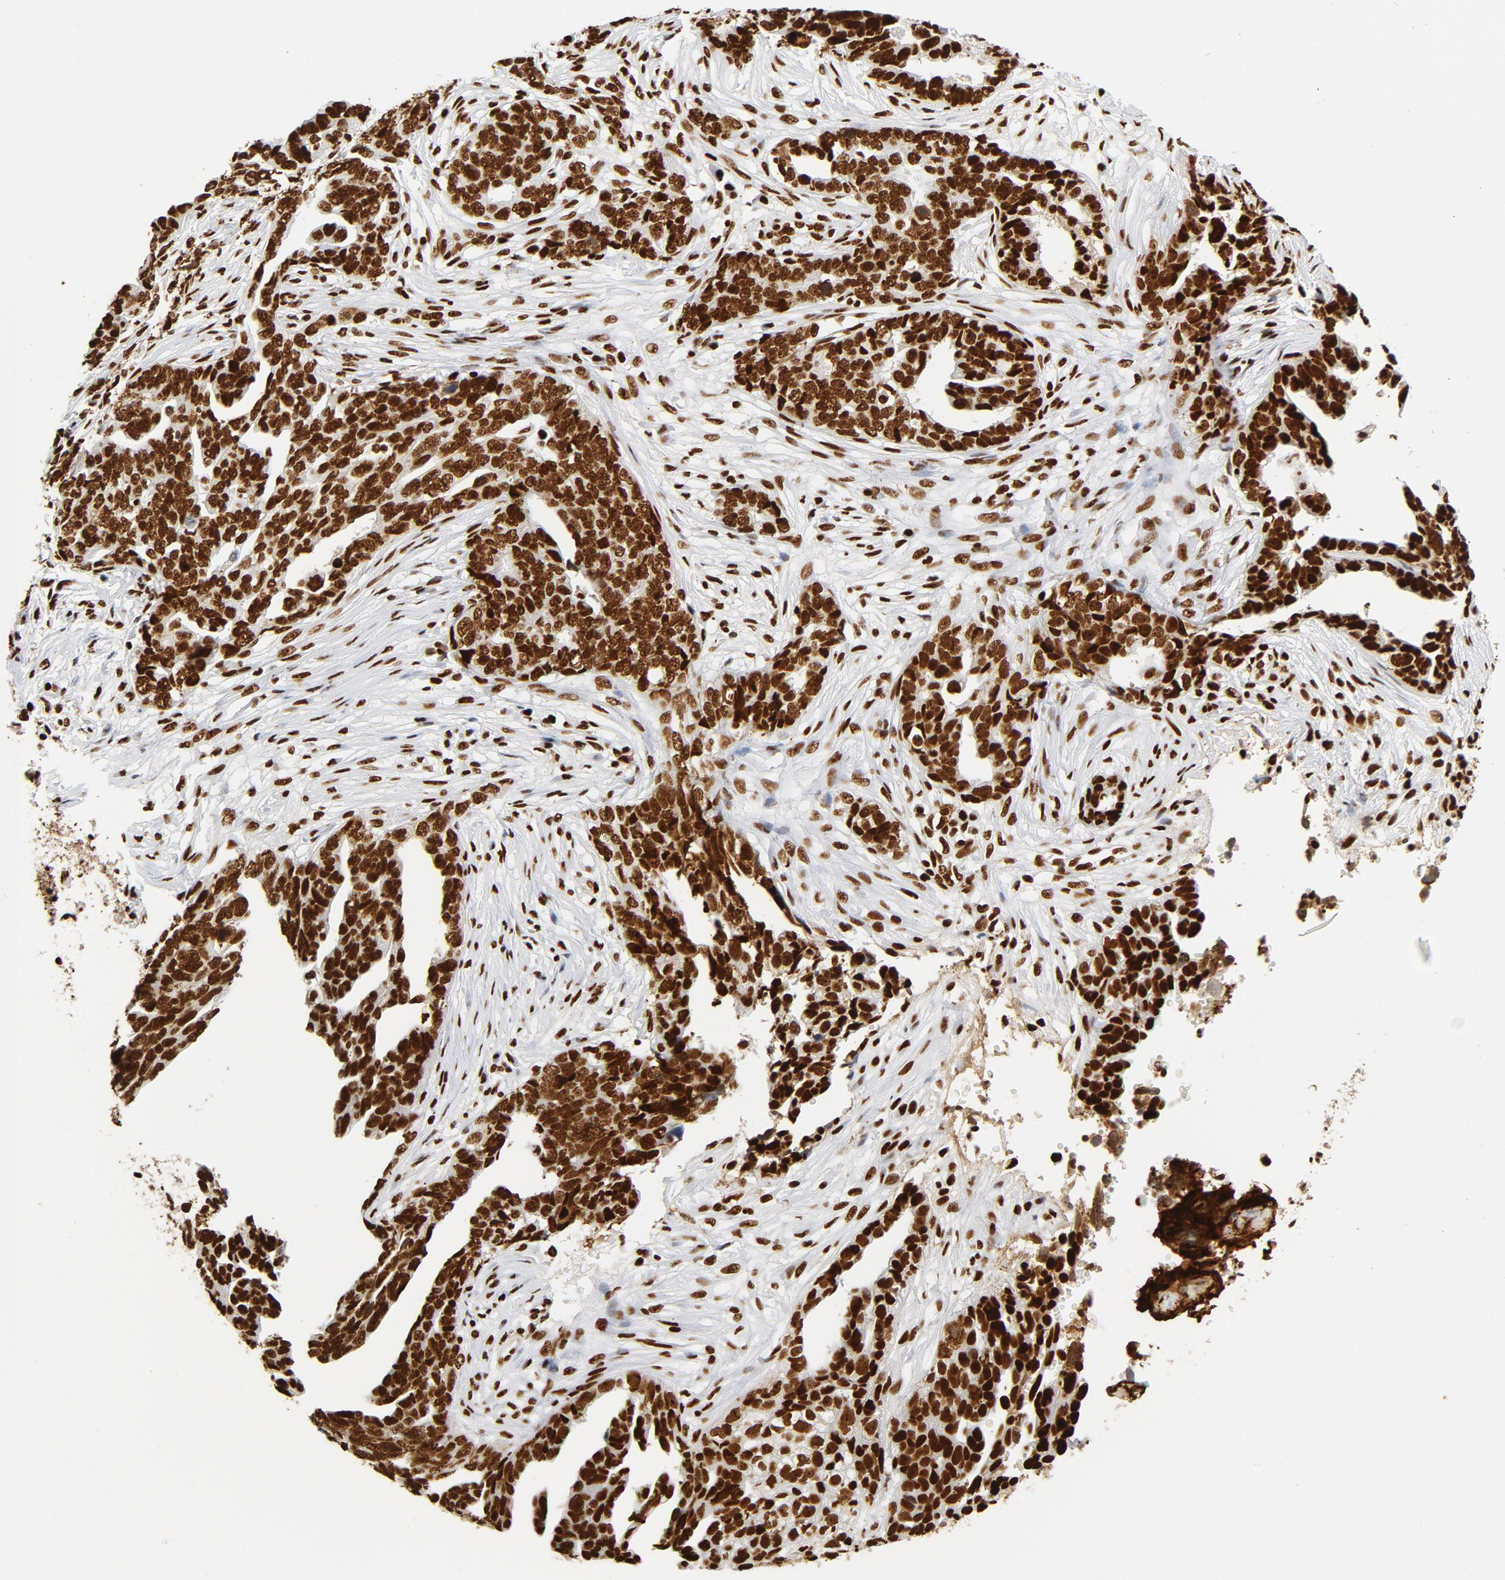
{"staining": {"intensity": "strong", "quantity": ">75%", "location": "cytoplasmic/membranous,nuclear"}, "tissue": "ovarian cancer", "cell_type": "Tumor cells", "image_type": "cancer", "snomed": [{"axis": "morphology", "description": "Normal tissue, NOS"}, {"axis": "morphology", "description": "Cystadenocarcinoma, serous, NOS"}, {"axis": "topography", "description": "Fallopian tube"}, {"axis": "topography", "description": "Ovary"}], "caption": "Strong cytoplasmic/membranous and nuclear positivity is identified in about >75% of tumor cells in ovarian cancer (serous cystadenocarcinoma). (IHC, brightfield microscopy, high magnification).", "gene": "XRCC6", "patient": {"sex": "female", "age": 56}}